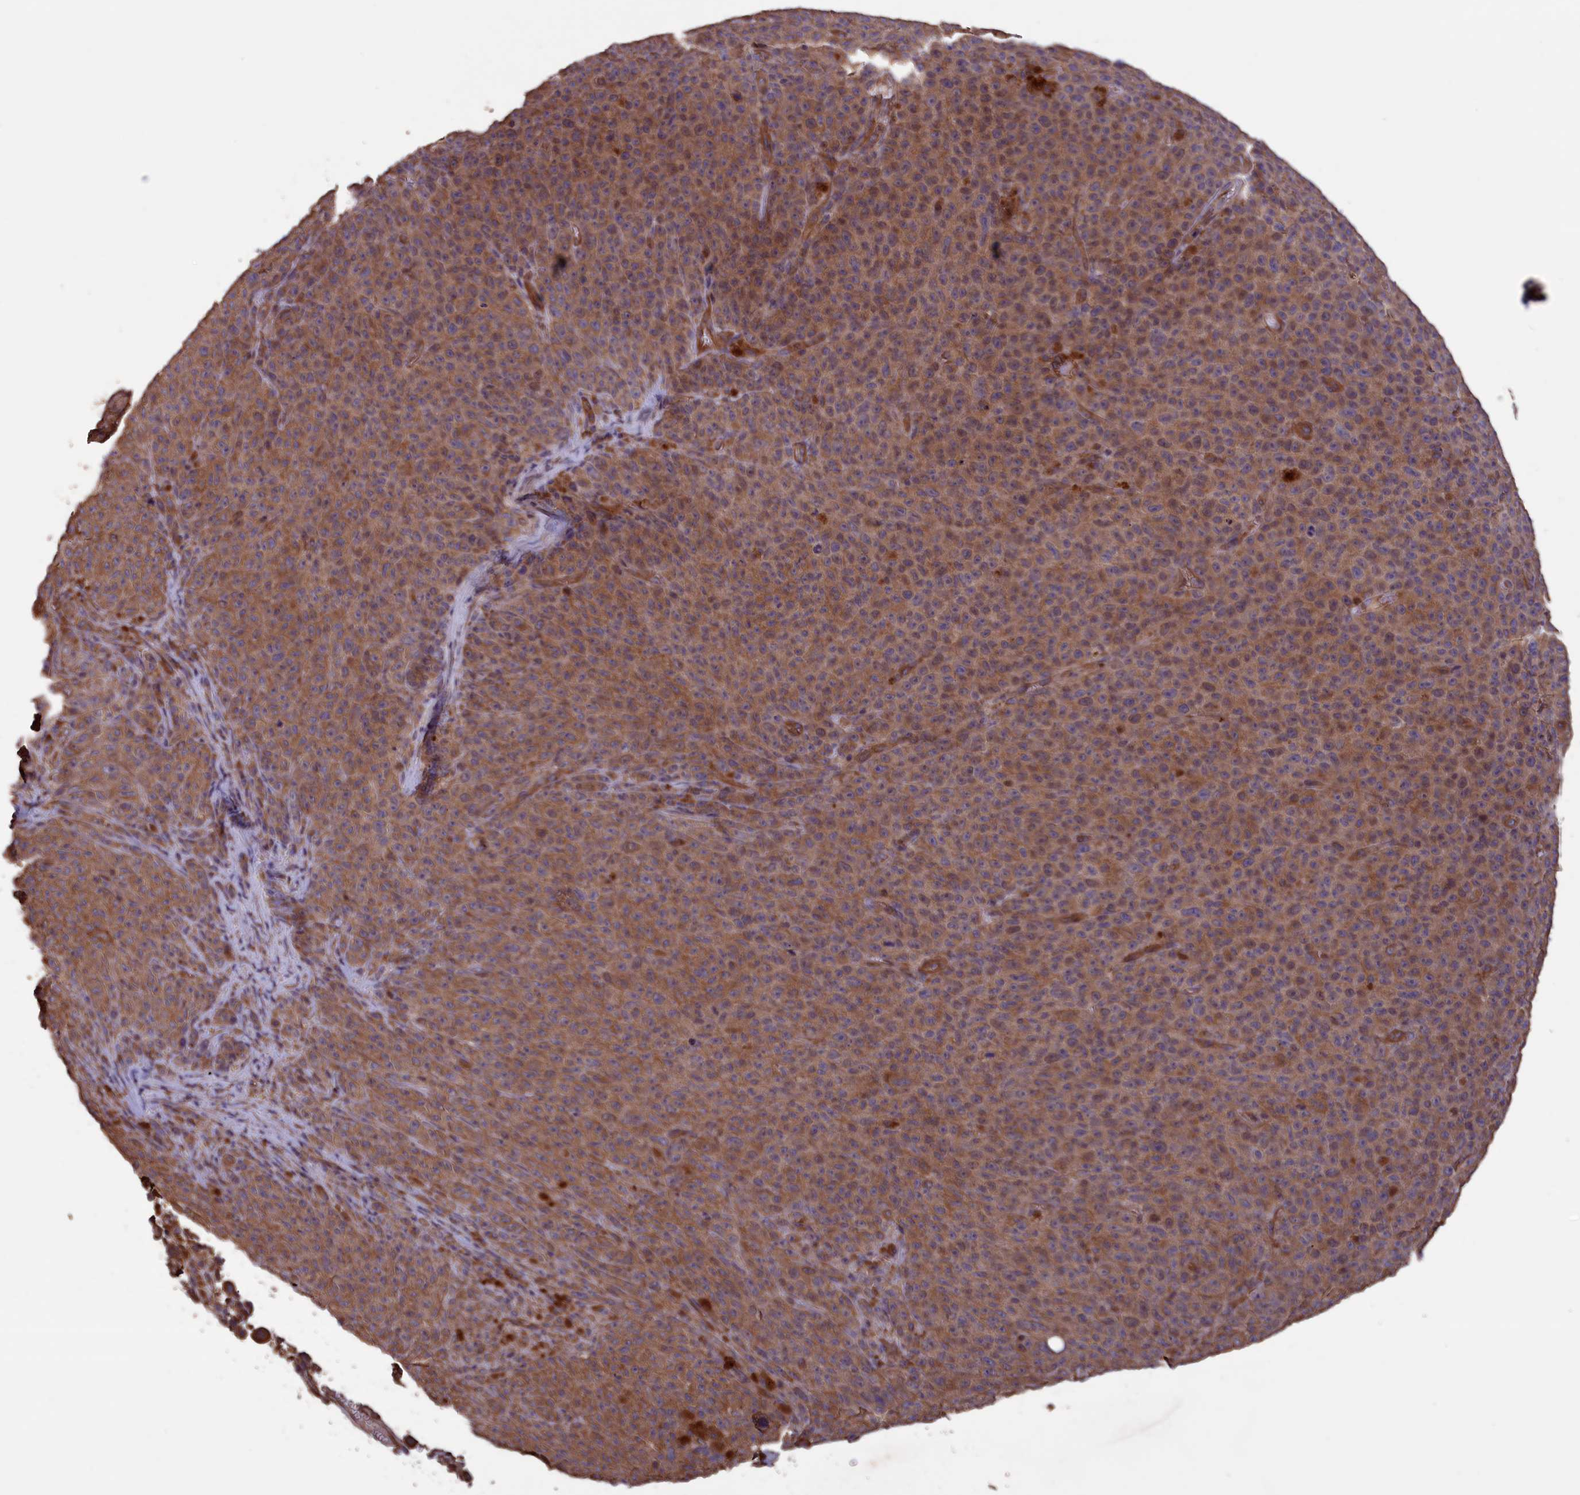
{"staining": {"intensity": "moderate", "quantity": ">75%", "location": "cytoplasmic/membranous"}, "tissue": "melanoma", "cell_type": "Tumor cells", "image_type": "cancer", "snomed": [{"axis": "morphology", "description": "Malignant melanoma, NOS"}, {"axis": "topography", "description": "Skin"}], "caption": "The micrograph shows staining of melanoma, revealing moderate cytoplasmic/membranous protein staining (brown color) within tumor cells.", "gene": "DAPK3", "patient": {"sex": "female", "age": 82}}